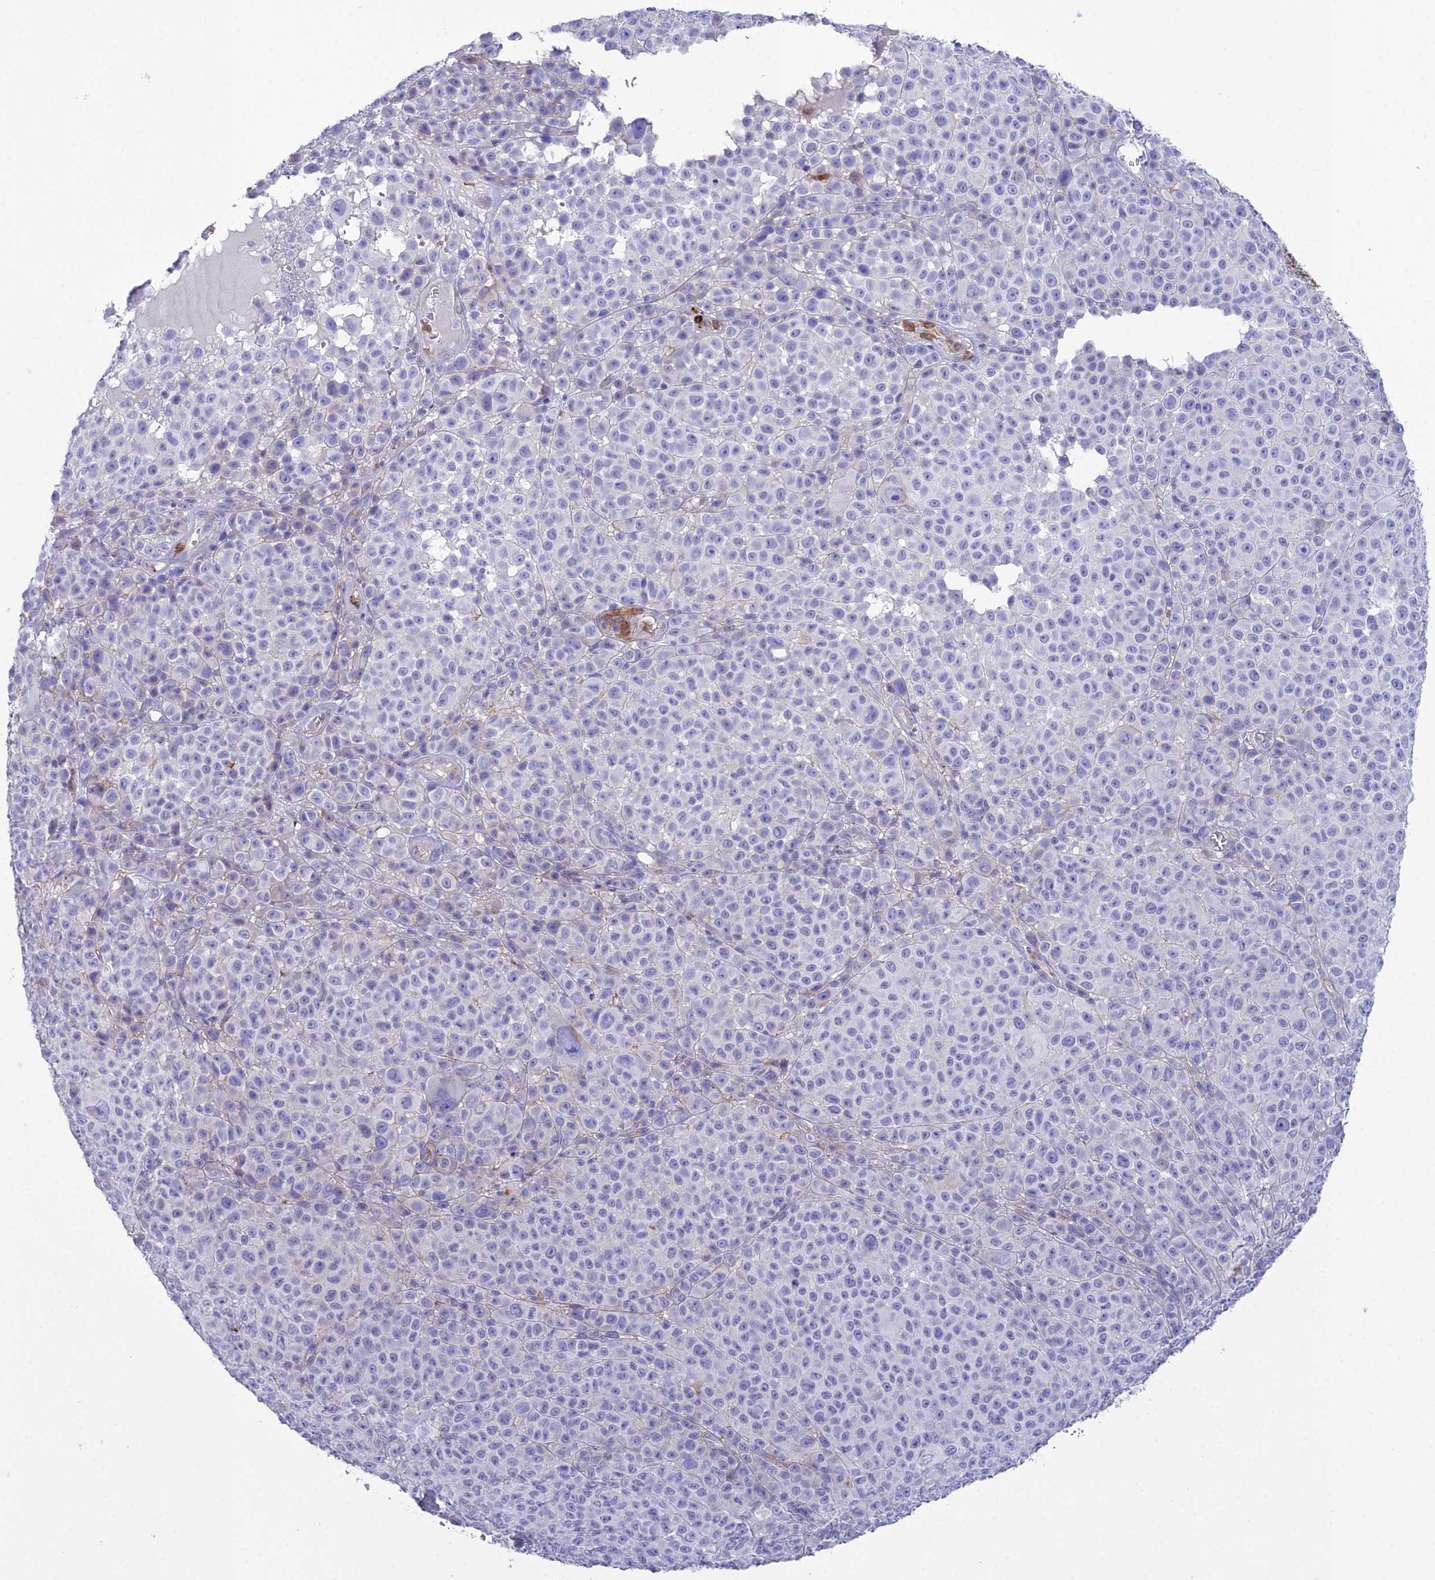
{"staining": {"intensity": "negative", "quantity": "none", "location": "none"}, "tissue": "melanoma", "cell_type": "Tumor cells", "image_type": "cancer", "snomed": [{"axis": "morphology", "description": "Malignant melanoma, NOS"}, {"axis": "topography", "description": "Skin"}], "caption": "Tumor cells show no significant expression in melanoma. The staining was performed using DAB to visualize the protein expression in brown, while the nuclei were stained in blue with hematoxylin (Magnification: 20x).", "gene": "OR1Q1", "patient": {"sex": "female", "age": 94}}